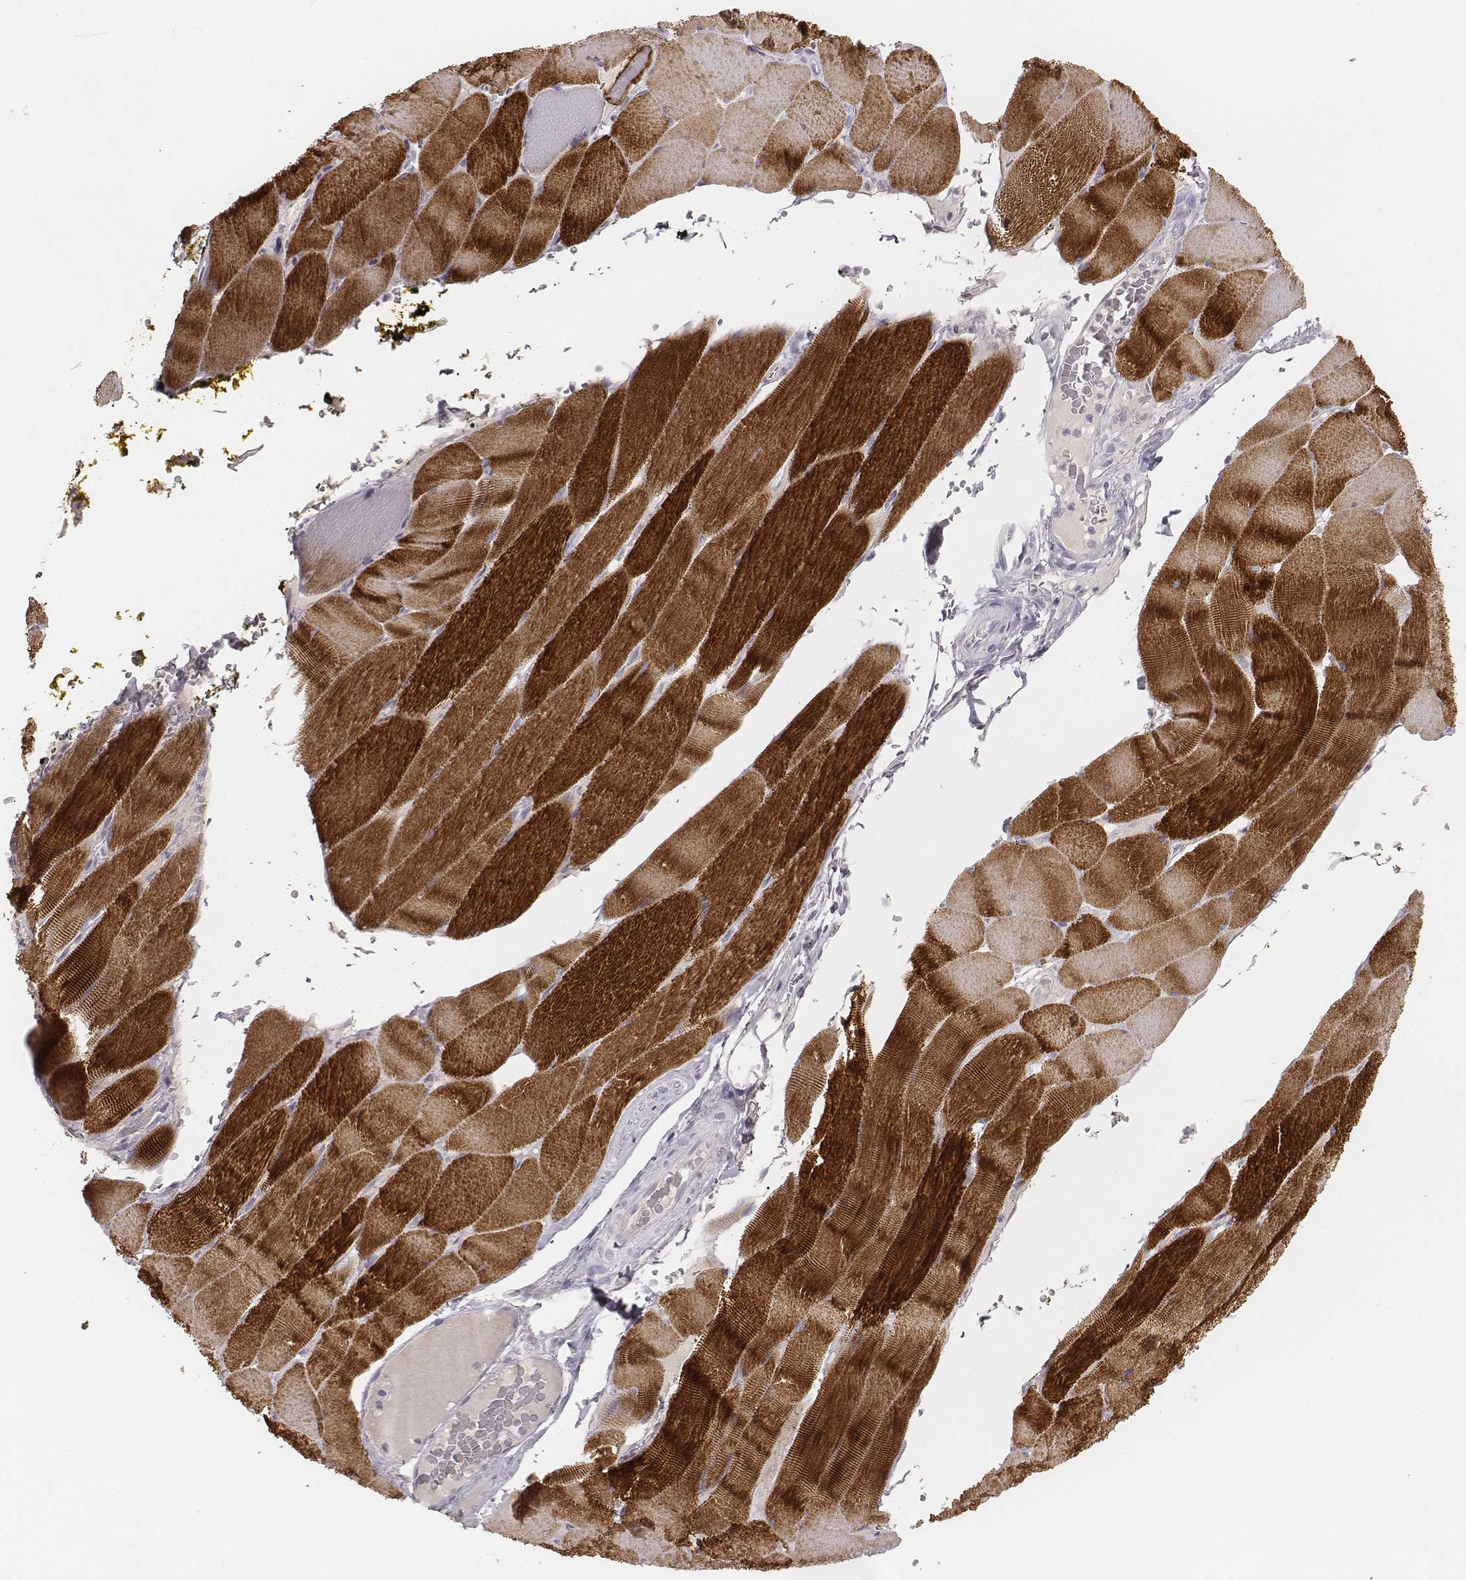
{"staining": {"intensity": "strong", "quantity": "25%-75%", "location": "cytoplasmic/membranous"}, "tissue": "skeletal muscle", "cell_type": "Myocytes", "image_type": "normal", "snomed": [{"axis": "morphology", "description": "Normal tissue, NOS"}, {"axis": "topography", "description": "Skeletal muscle"}], "caption": "Immunohistochemical staining of normal human skeletal muscle displays high levels of strong cytoplasmic/membranous expression in approximately 25%-75% of myocytes. The staining is performed using DAB (3,3'-diaminobenzidine) brown chromogen to label protein expression. The nuclei are counter-stained blue using hematoxylin.", "gene": "MYH6", "patient": {"sex": "male", "age": 56}}